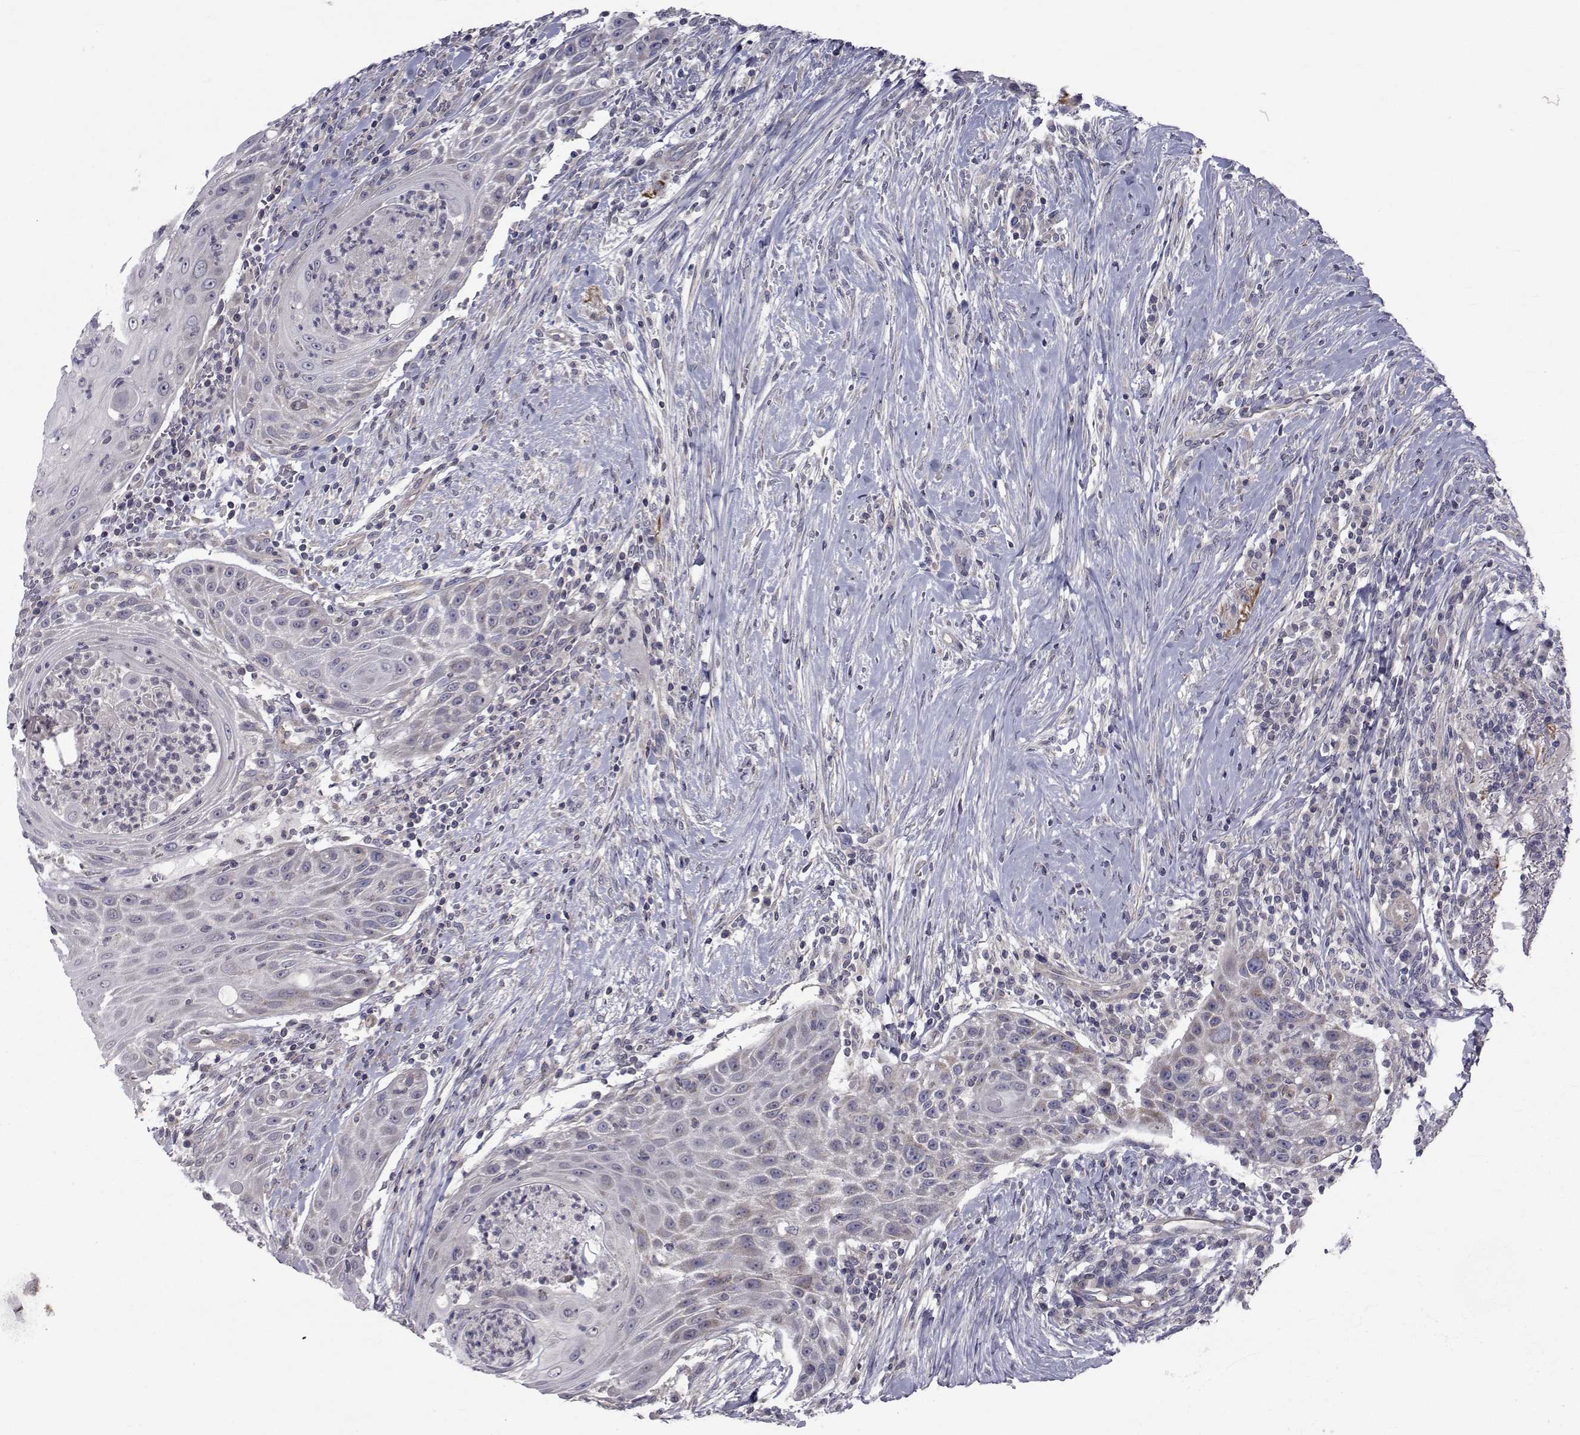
{"staining": {"intensity": "weak", "quantity": "<25%", "location": "cytoplasmic/membranous"}, "tissue": "head and neck cancer", "cell_type": "Tumor cells", "image_type": "cancer", "snomed": [{"axis": "morphology", "description": "Squamous cell carcinoma, NOS"}, {"axis": "topography", "description": "Head-Neck"}], "caption": "This micrograph is of head and neck cancer stained with immunohistochemistry to label a protein in brown with the nuclei are counter-stained blue. There is no positivity in tumor cells.", "gene": "CFAP74", "patient": {"sex": "male", "age": 69}}